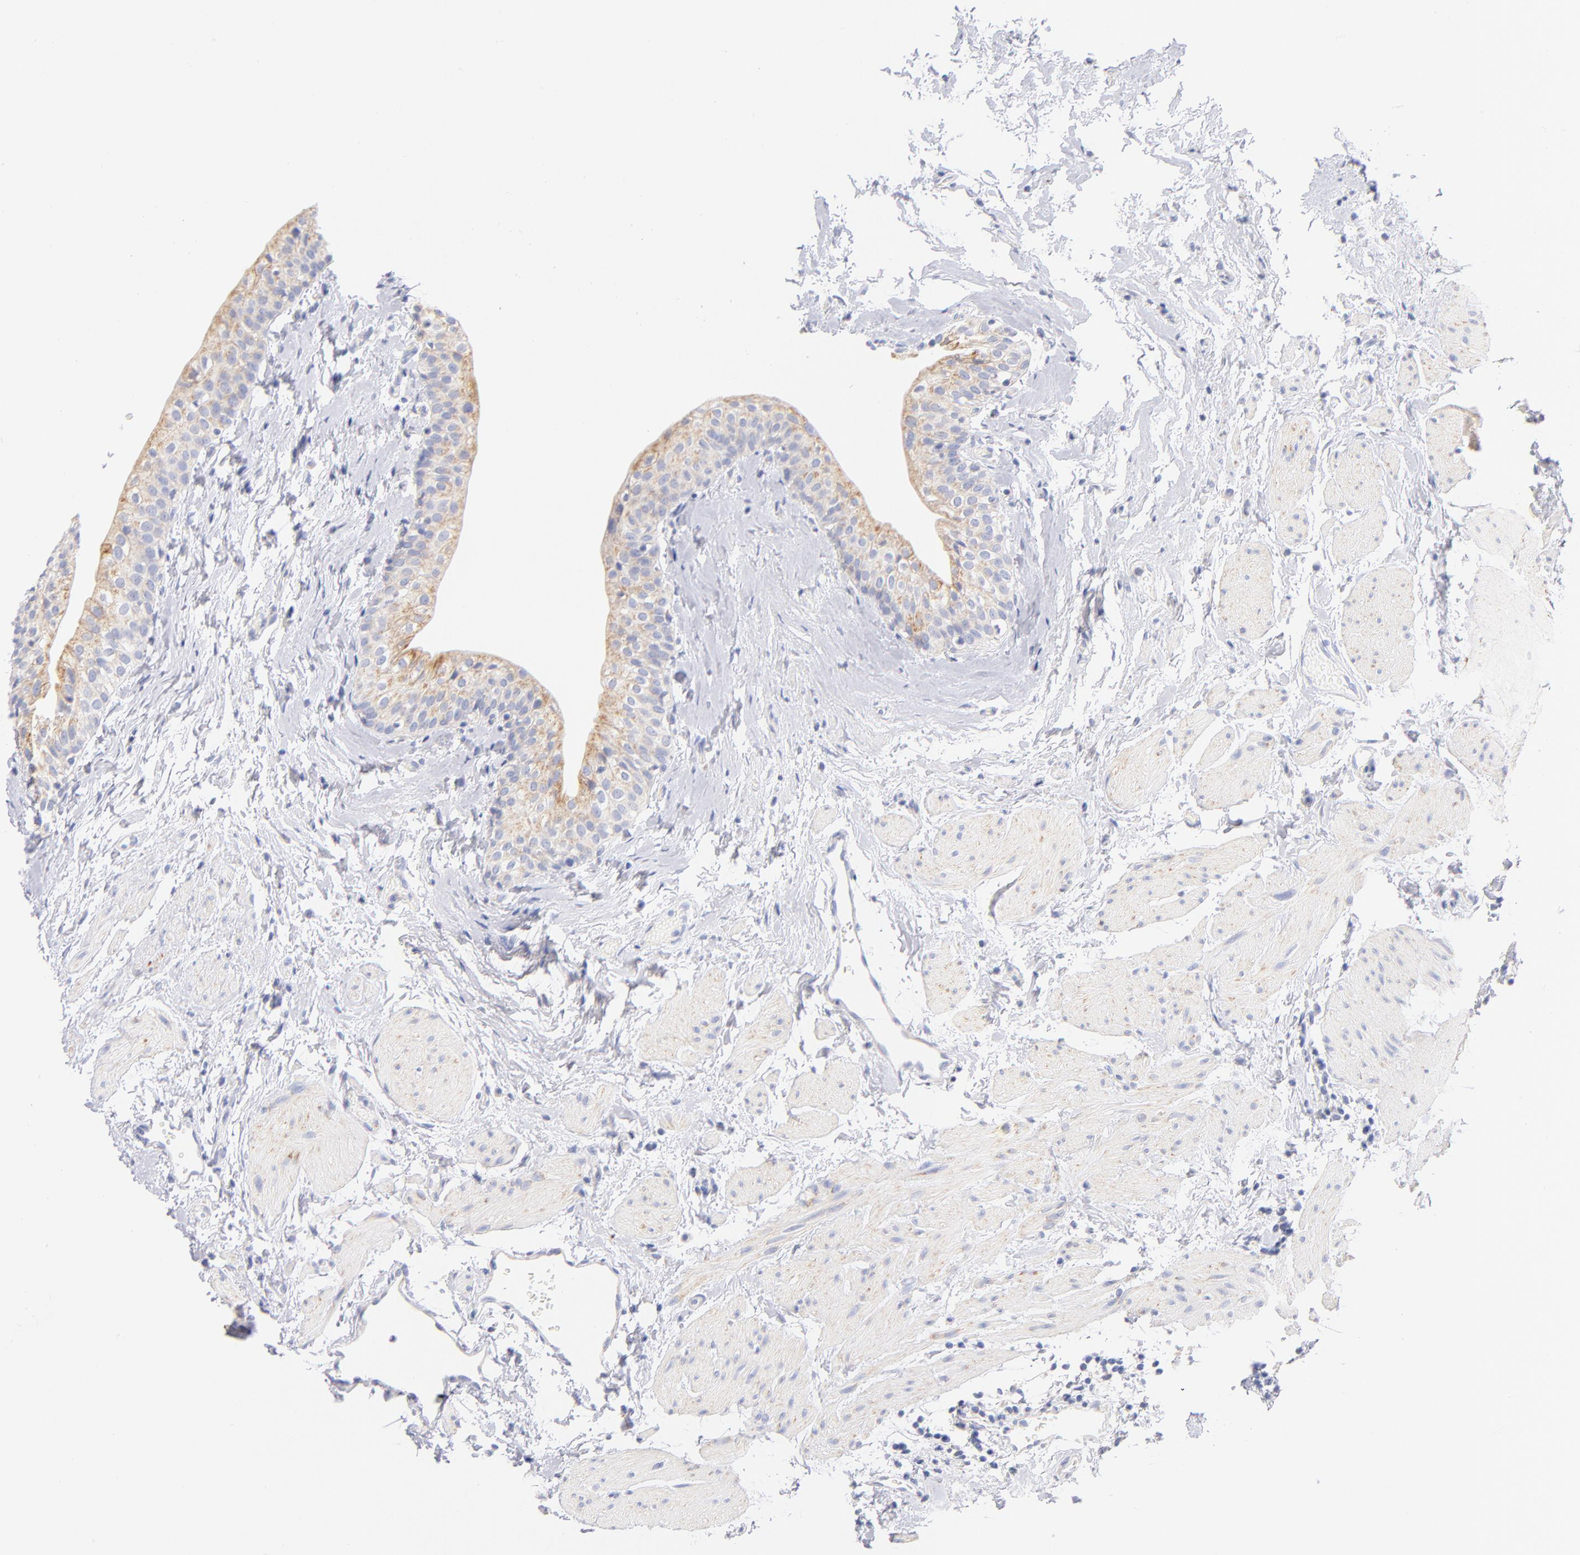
{"staining": {"intensity": "weak", "quantity": ">75%", "location": "cytoplasmic/membranous"}, "tissue": "urinary bladder", "cell_type": "Urothelial cells", "image_type": "normal", "snomed": [{"axis": "morphology", "description": "Normal tissue, NOS"}, {"axis": "topography", "description": "Urinary bladder"}], "caption": "Weak cytoplasmic/membranous expression for a protein is identified in approximately >75% of urothelial cells of benign urinary bladder using immunohistochemistry (IHC).", "gene": "AIFM1", "patient": {"sex": "male", "age": 59}}